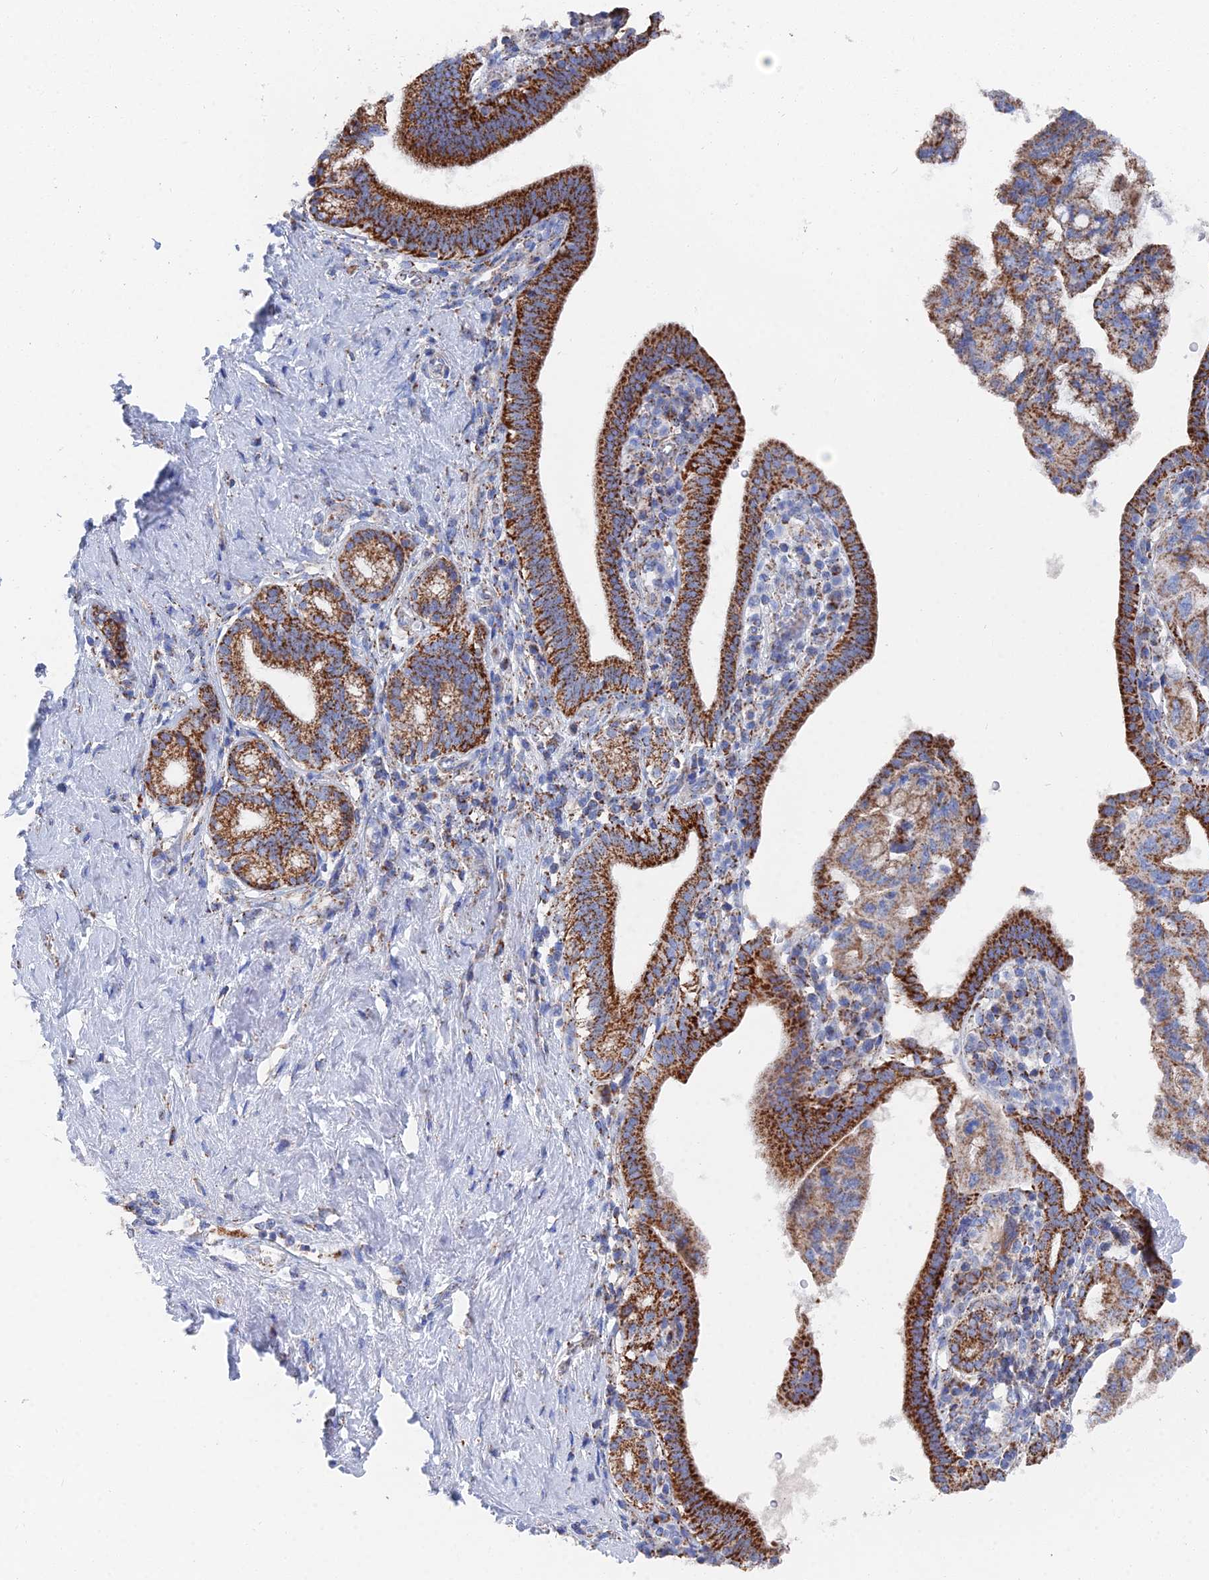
{"staining": {"intensity": "strong", "quantity": ">75%", "location": "cytoplasmic/membranous"}, "tissue": "pancreatic cancer", "cell_type": "Tumor cells", "image_type": "cancer", "snomed": [{"axis": "morphology", "description": "Adenocarcinoma, NOS"}, {"axis": "topography", "description": "Pancreas"}], "caption": "A high amount of strong cytoplasmic/membranous staining is appreciated in about >75% of tumor cells in pancreatic cancer (adenocarcinoma) tissue. The protein is stained brown, and the nuclei are stained in blue (DAB (3,3'-diaminobenzidine) IHC with brightfield microscopy, high magnification).", "gene": "IFT80", "patient": {"sex": "female", "age": 73}}